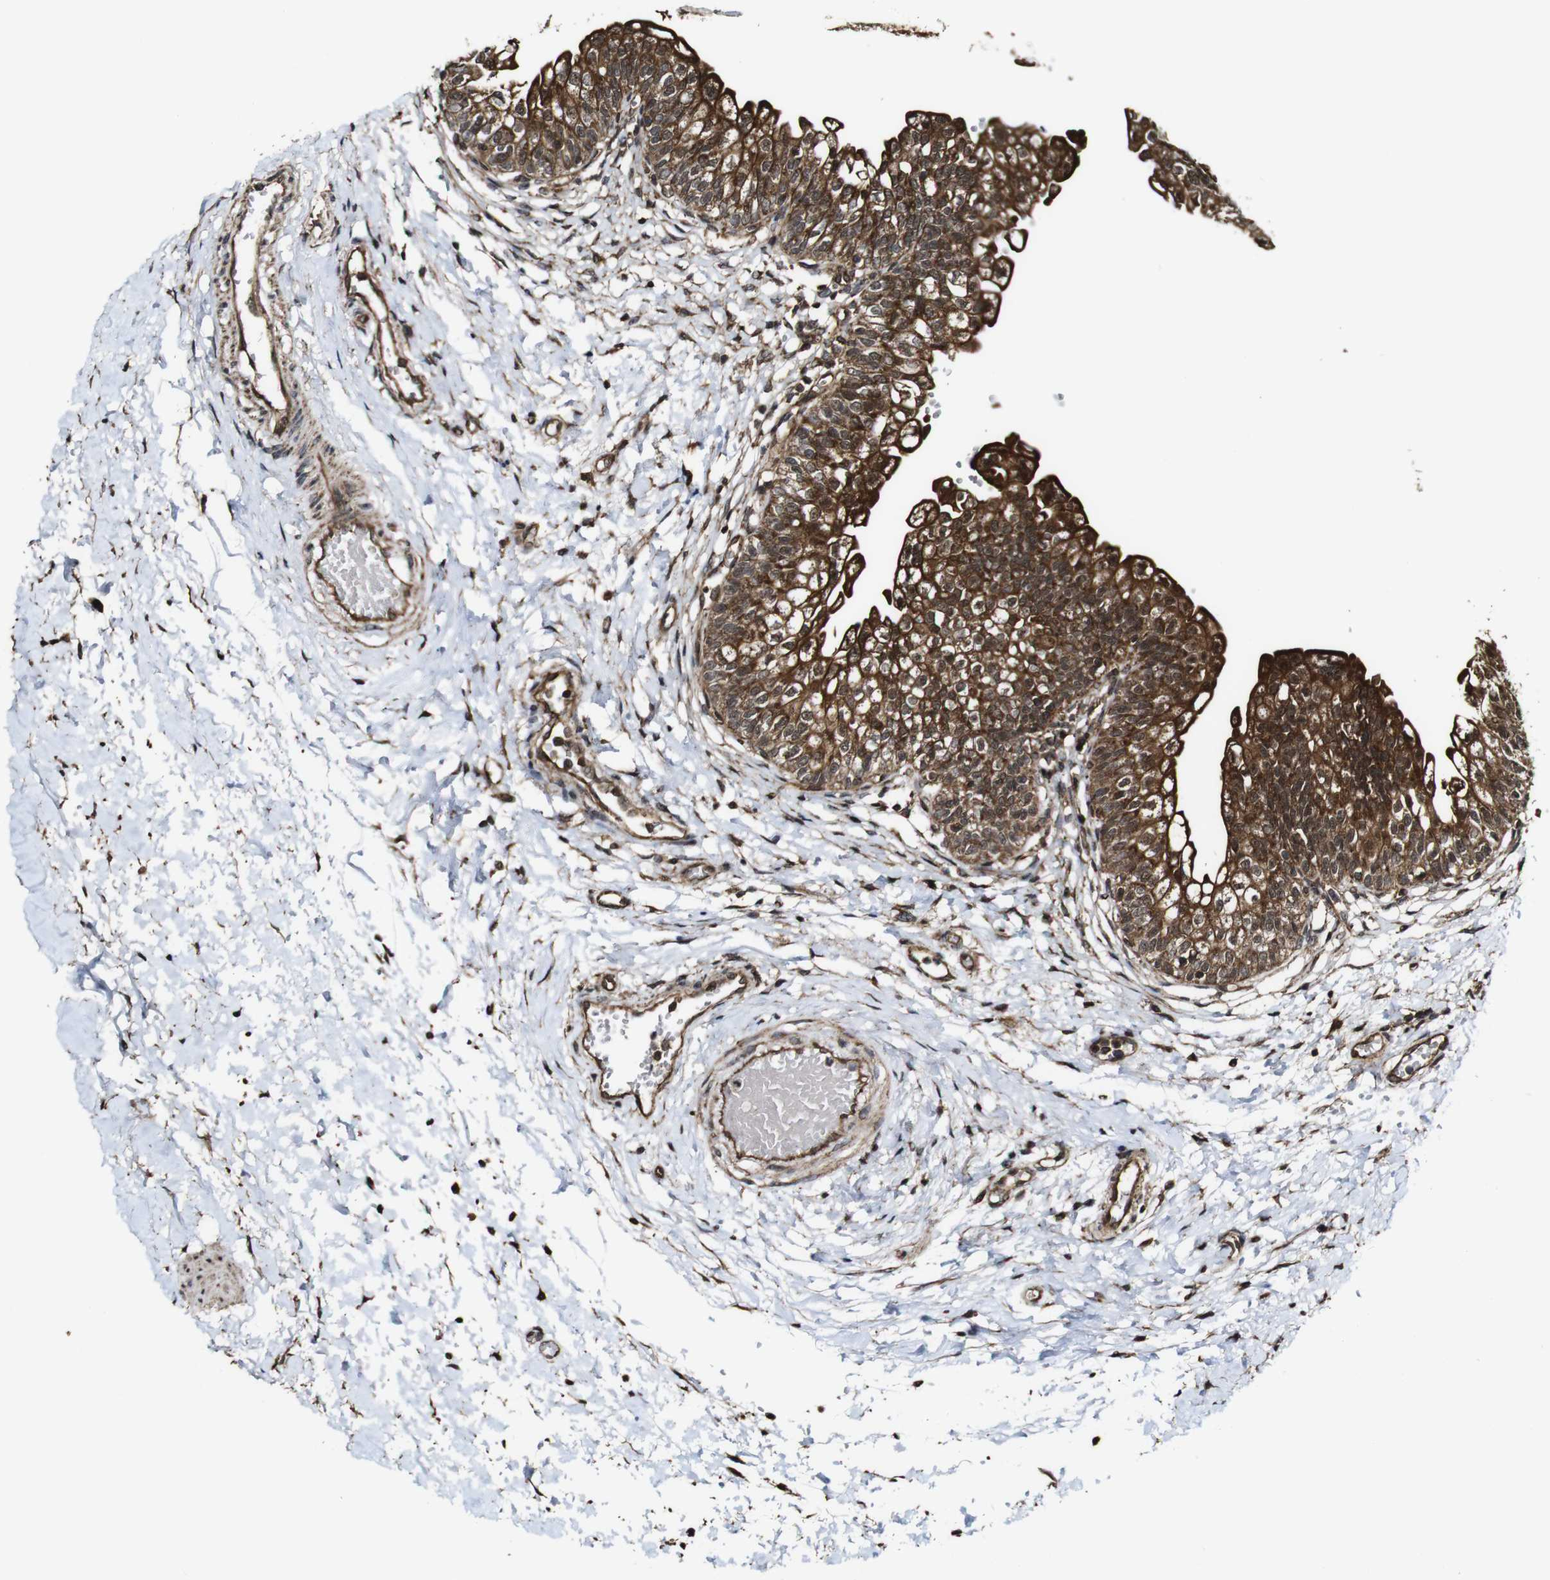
{"staining": {"intensity": "strong", "quantity": ">75%", "location": "cytoplasmic/membranous"}, "tissue": "urinary bladder", "cell_type": "Urothelial cells", "image_type": "normal", "snomed": [{"axis": "morphology", "description": "Normal tissue, NOS"}, {"axis": "topography", "description": "Urinary bladder"}], "caption": "Immunohistochemical staining of benign urinary bladder shows high levels of strong cytoplasmic/membranous staining in about >75% of urothelial cells. The staining is performed using DAB brown chromogen to label protein expression. The nuclei are counter-stained blue using hematoxylin.", "gene": "BTN3A3", "patient": {"sex": "male", "age": 55}}